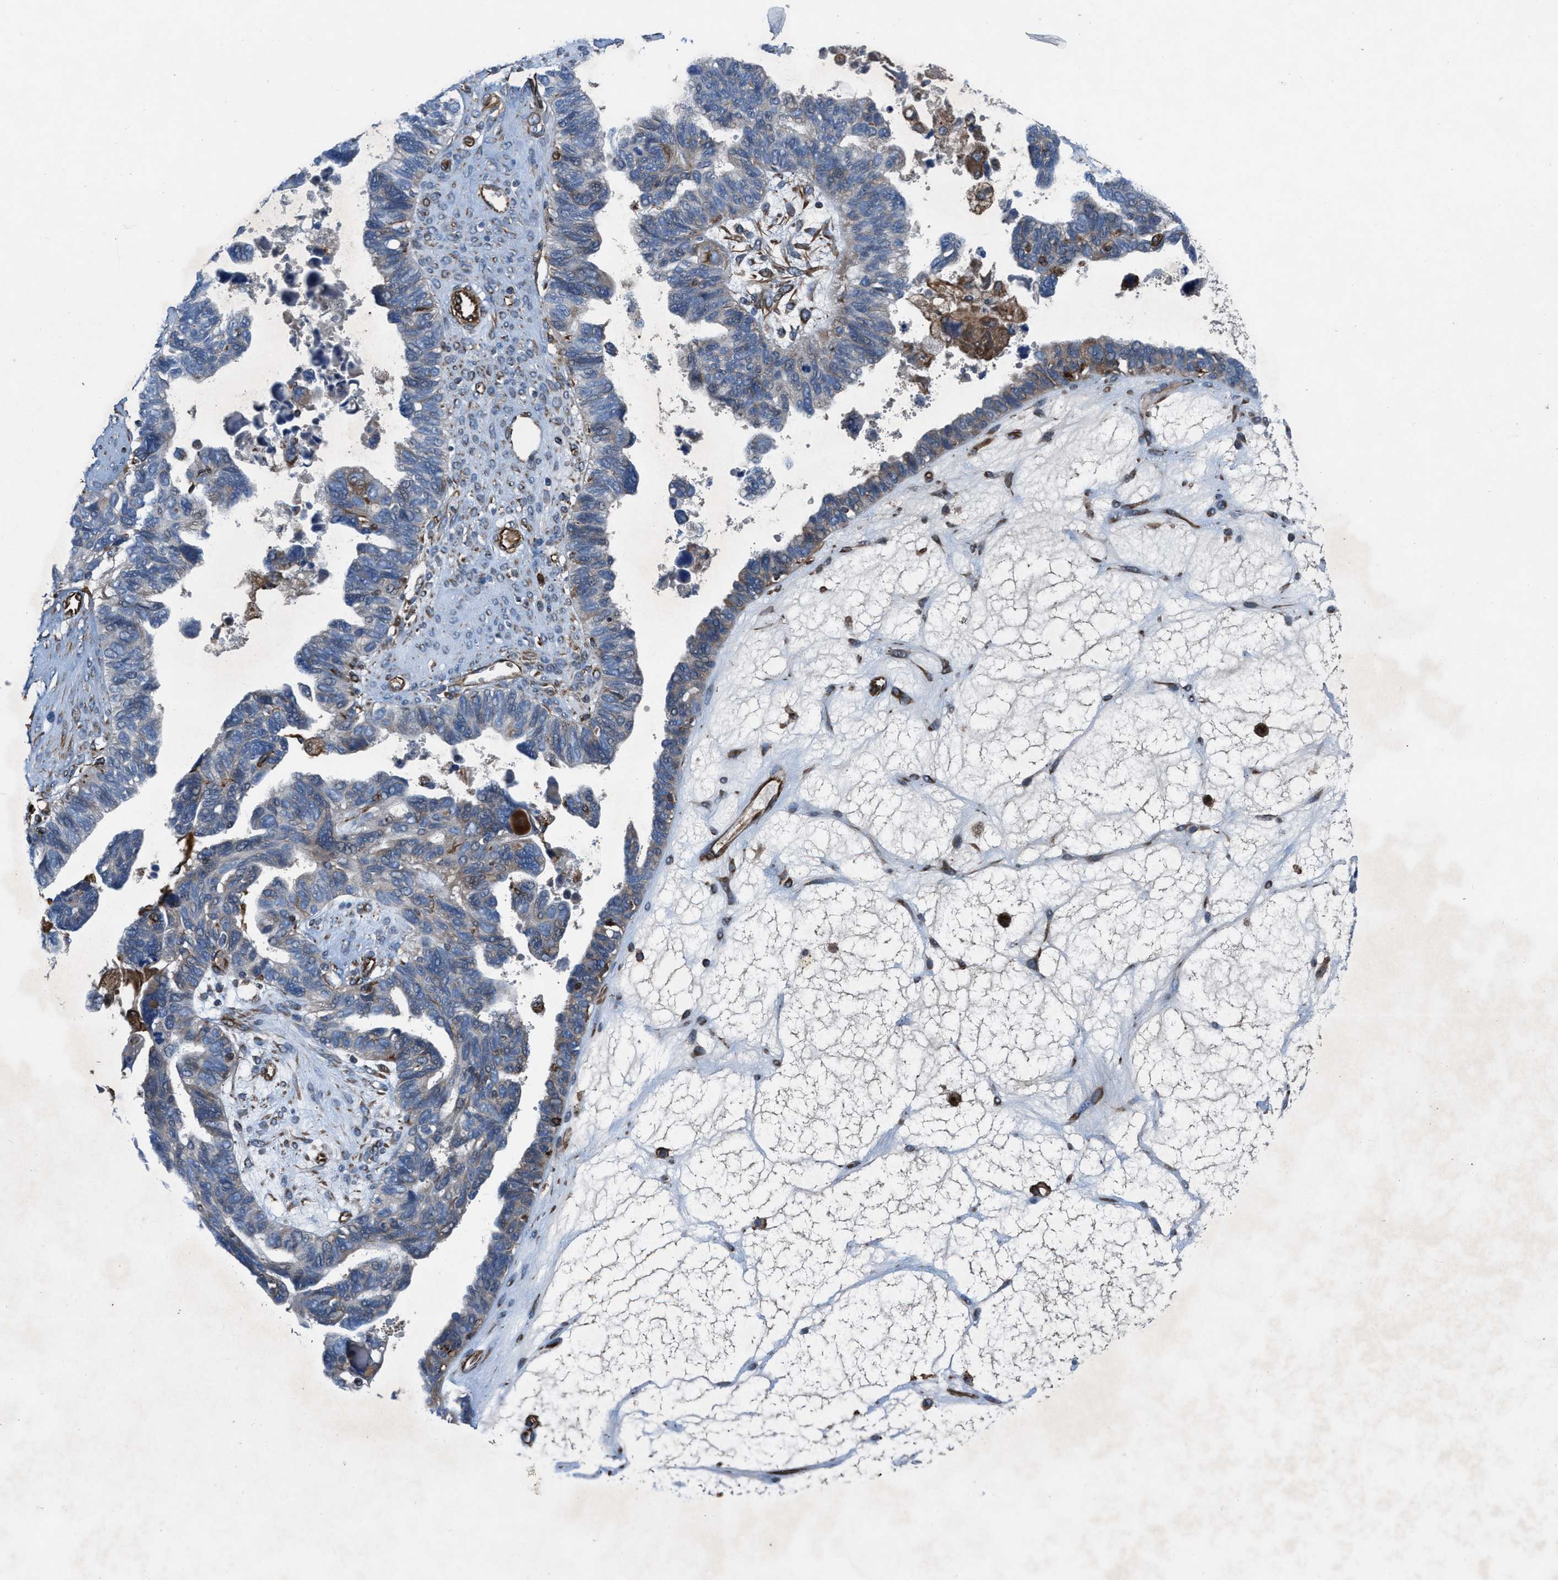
{"staining": {"intensity": "weak", "quantity": "<25%", "location": "cytoplasmic/membranous"}, "tissue": "ovarian cancer", "cell_type": "Tumor cells", "image_type": "cancer", "snomed": [{"axis": "morphology", "description": "Cystadenocarcinoma, serous, NOS"}, {"axis": "topography", "description": "Ovary"}], "caption": "There is no significant staining in tumor cells of ovarian cancer (serous cystadenocarcinoma).", "gene": "SLC6A9", "patient": {"sex": "female", "age": 79}}